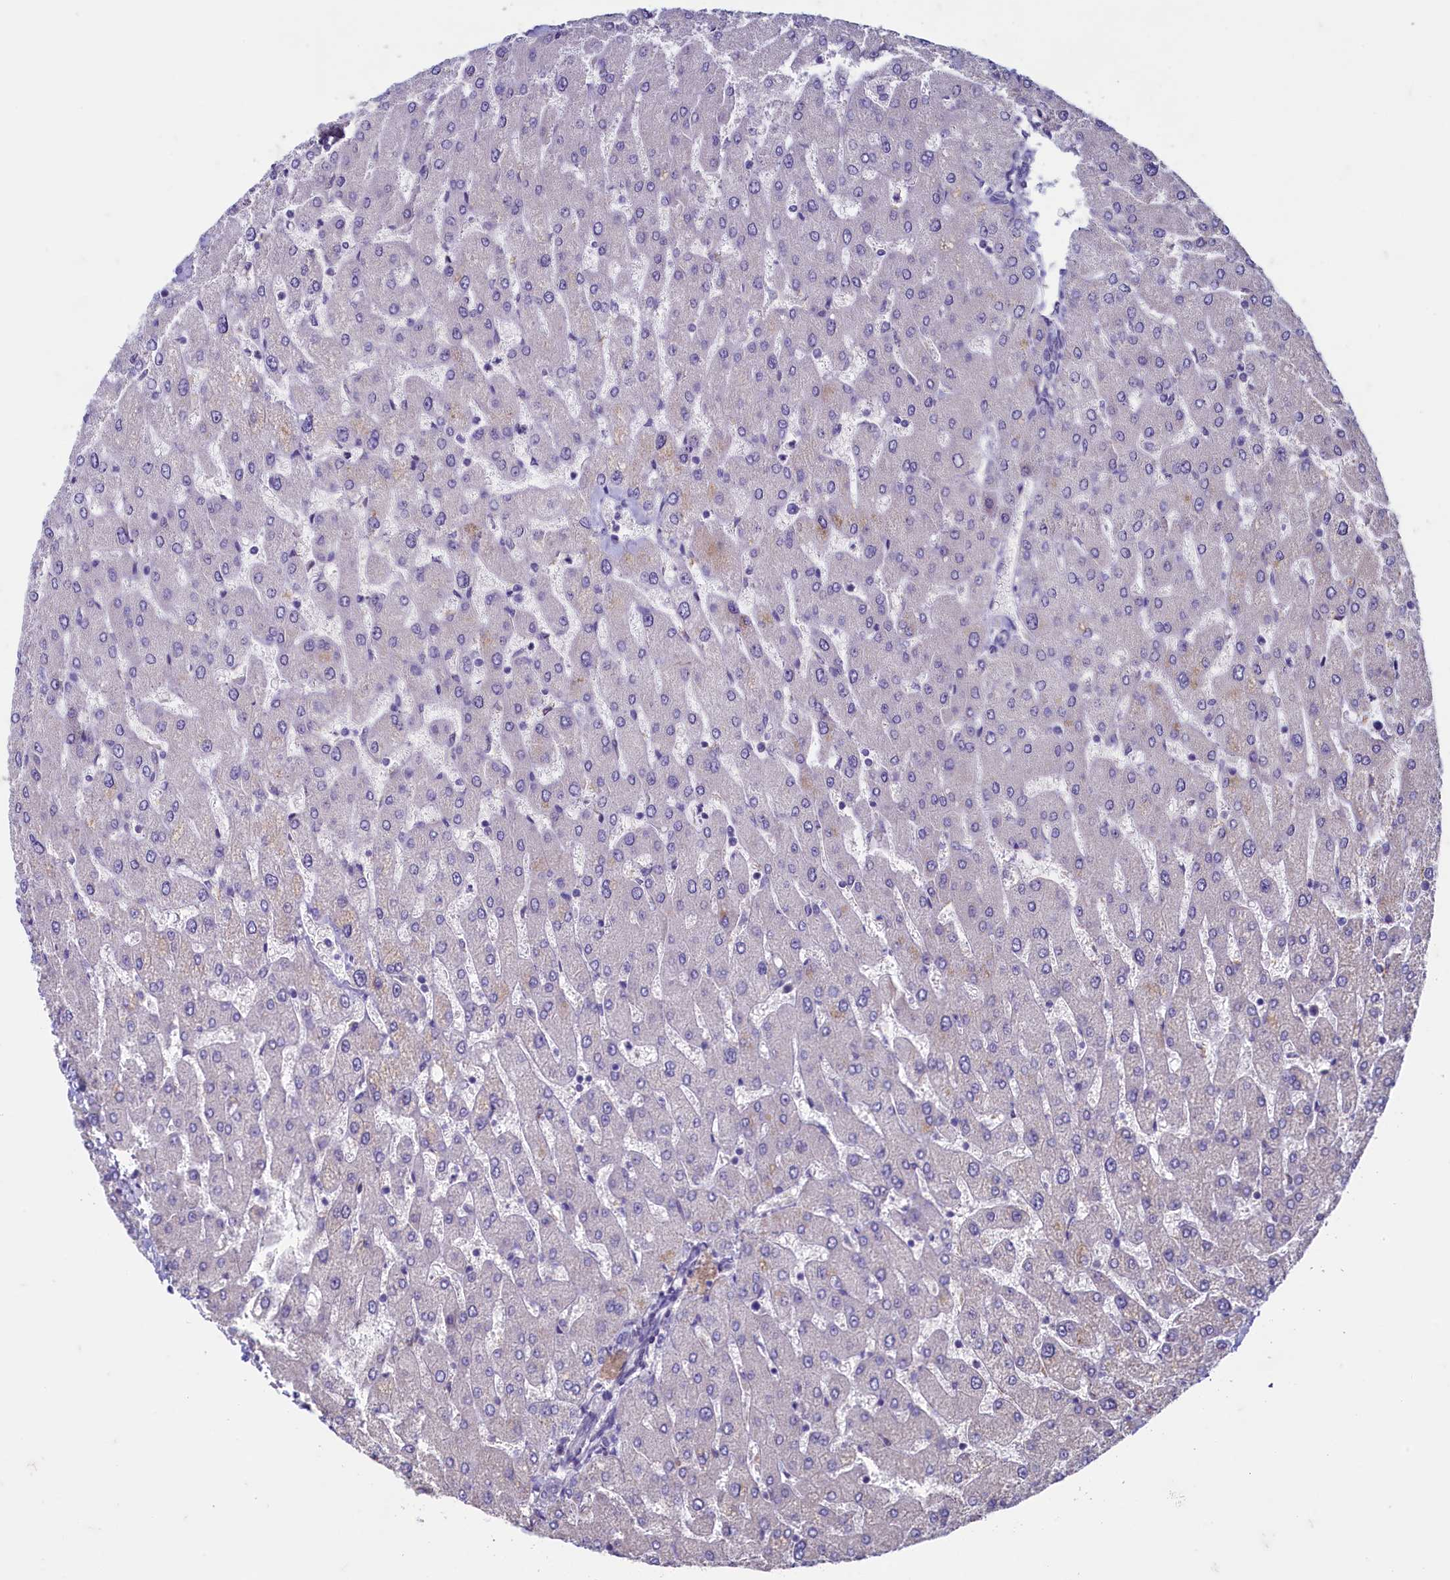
{"staining": {"intensity": "negative", "quantity": "none", "location": "none"}, "tissue": "liver", "cell_type": "Cholangiocytes", "image_type": "normal", "snomed": [{"axis": "morphology", "description": "Normal tissue, NOS"}, {"axis": "topography", "description": "Liver"}], "caption": "The immunohistochemistry histopathology image has no significant positivity in cholangiocytes of liver.", "gene": "MAP1LC3A", "patient": {"sex": "male", "age": 55}}